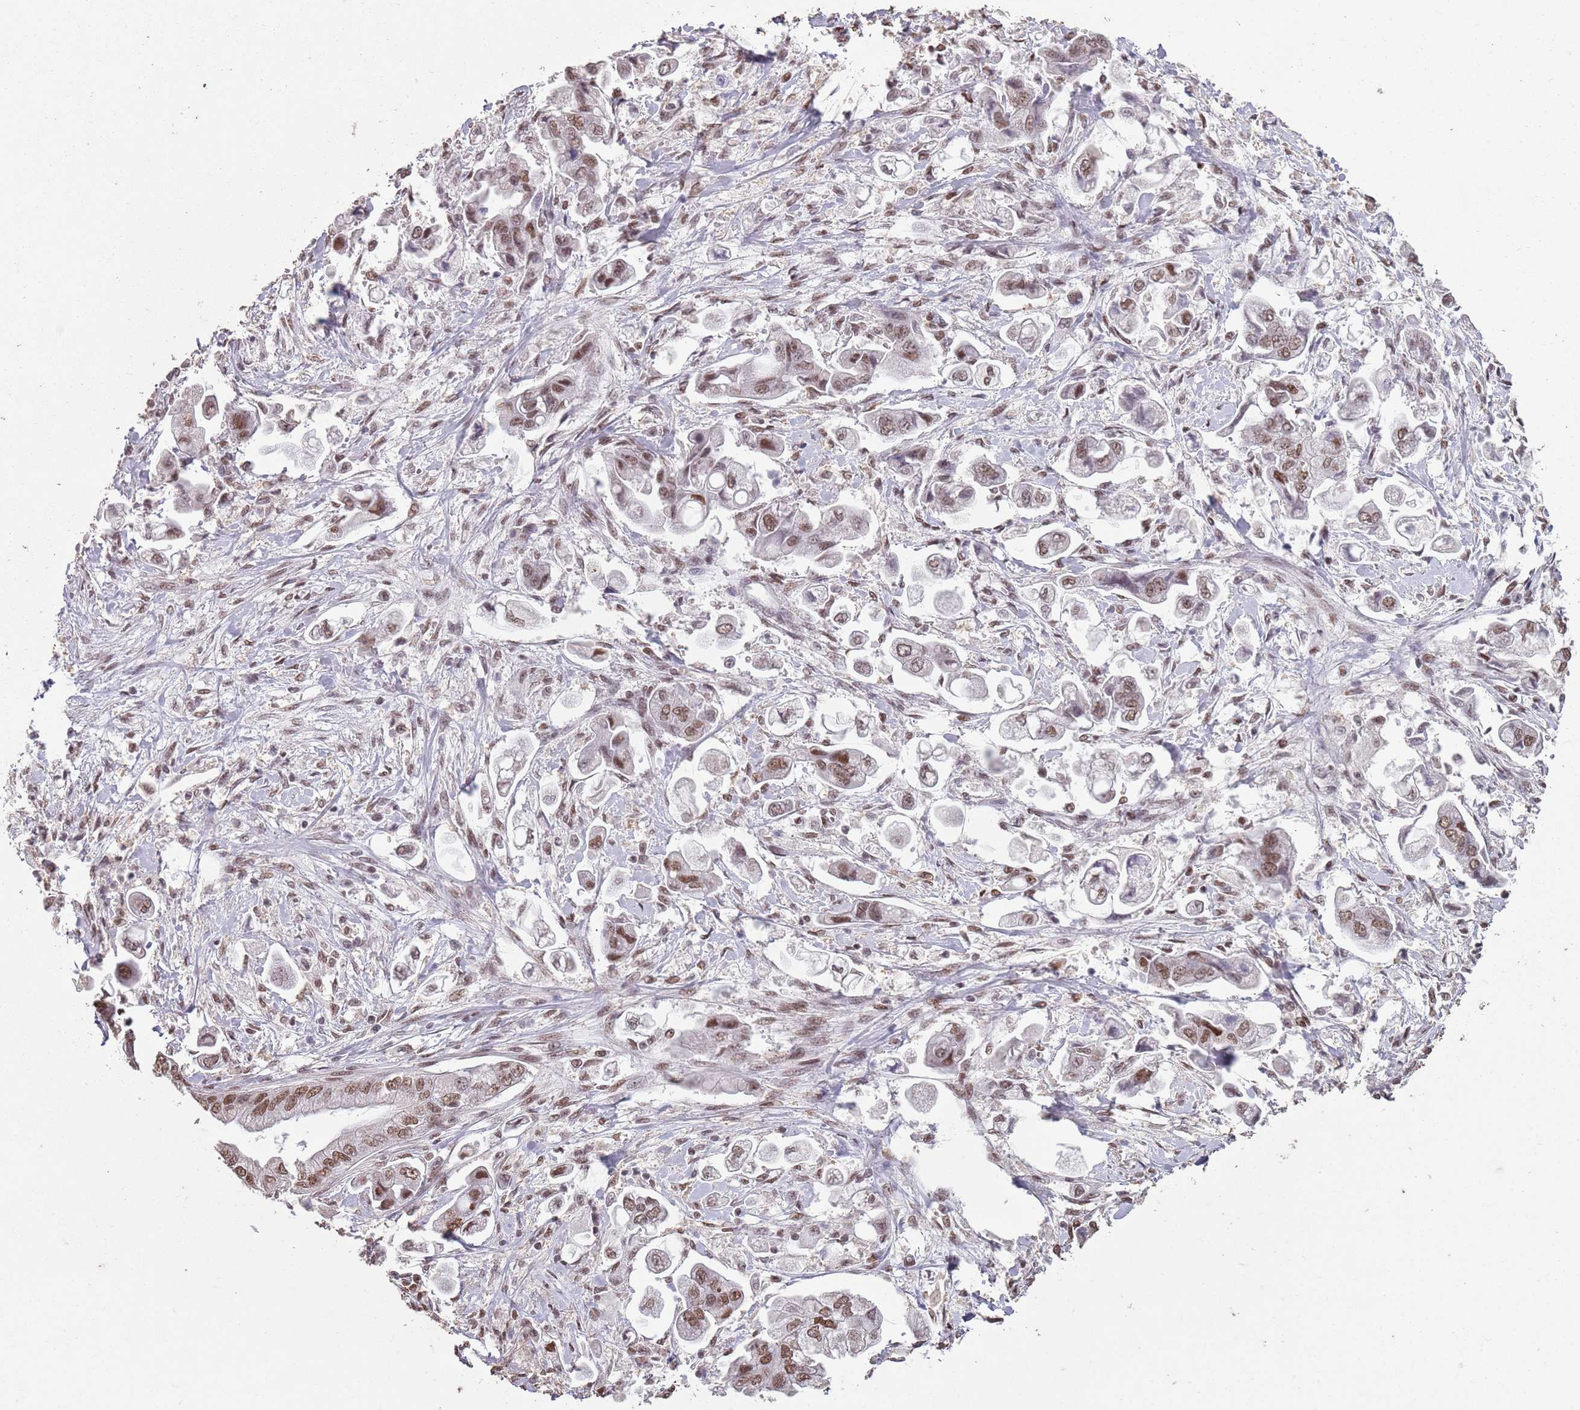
{"staining": {"intensity": "moderate", "quantity": ">75%", "location": "nuclear"}, "tissue": "stomach cancer", "cell_type": "Tumor cells", "image_type": "cancer", "snomed": [{"axis": "morphology", "description": "Adenocarcinoma, NOS"}, {"axis": "topography", "description": "Stomach"}], "caption": "Tumor cells demonstrate medium levels of moderate nuclear positivity in about >75% of cells in adenocarcinoma (stomach).", "gene": "ARL14EP", "patient": {"sex": "male", "age": 62}}